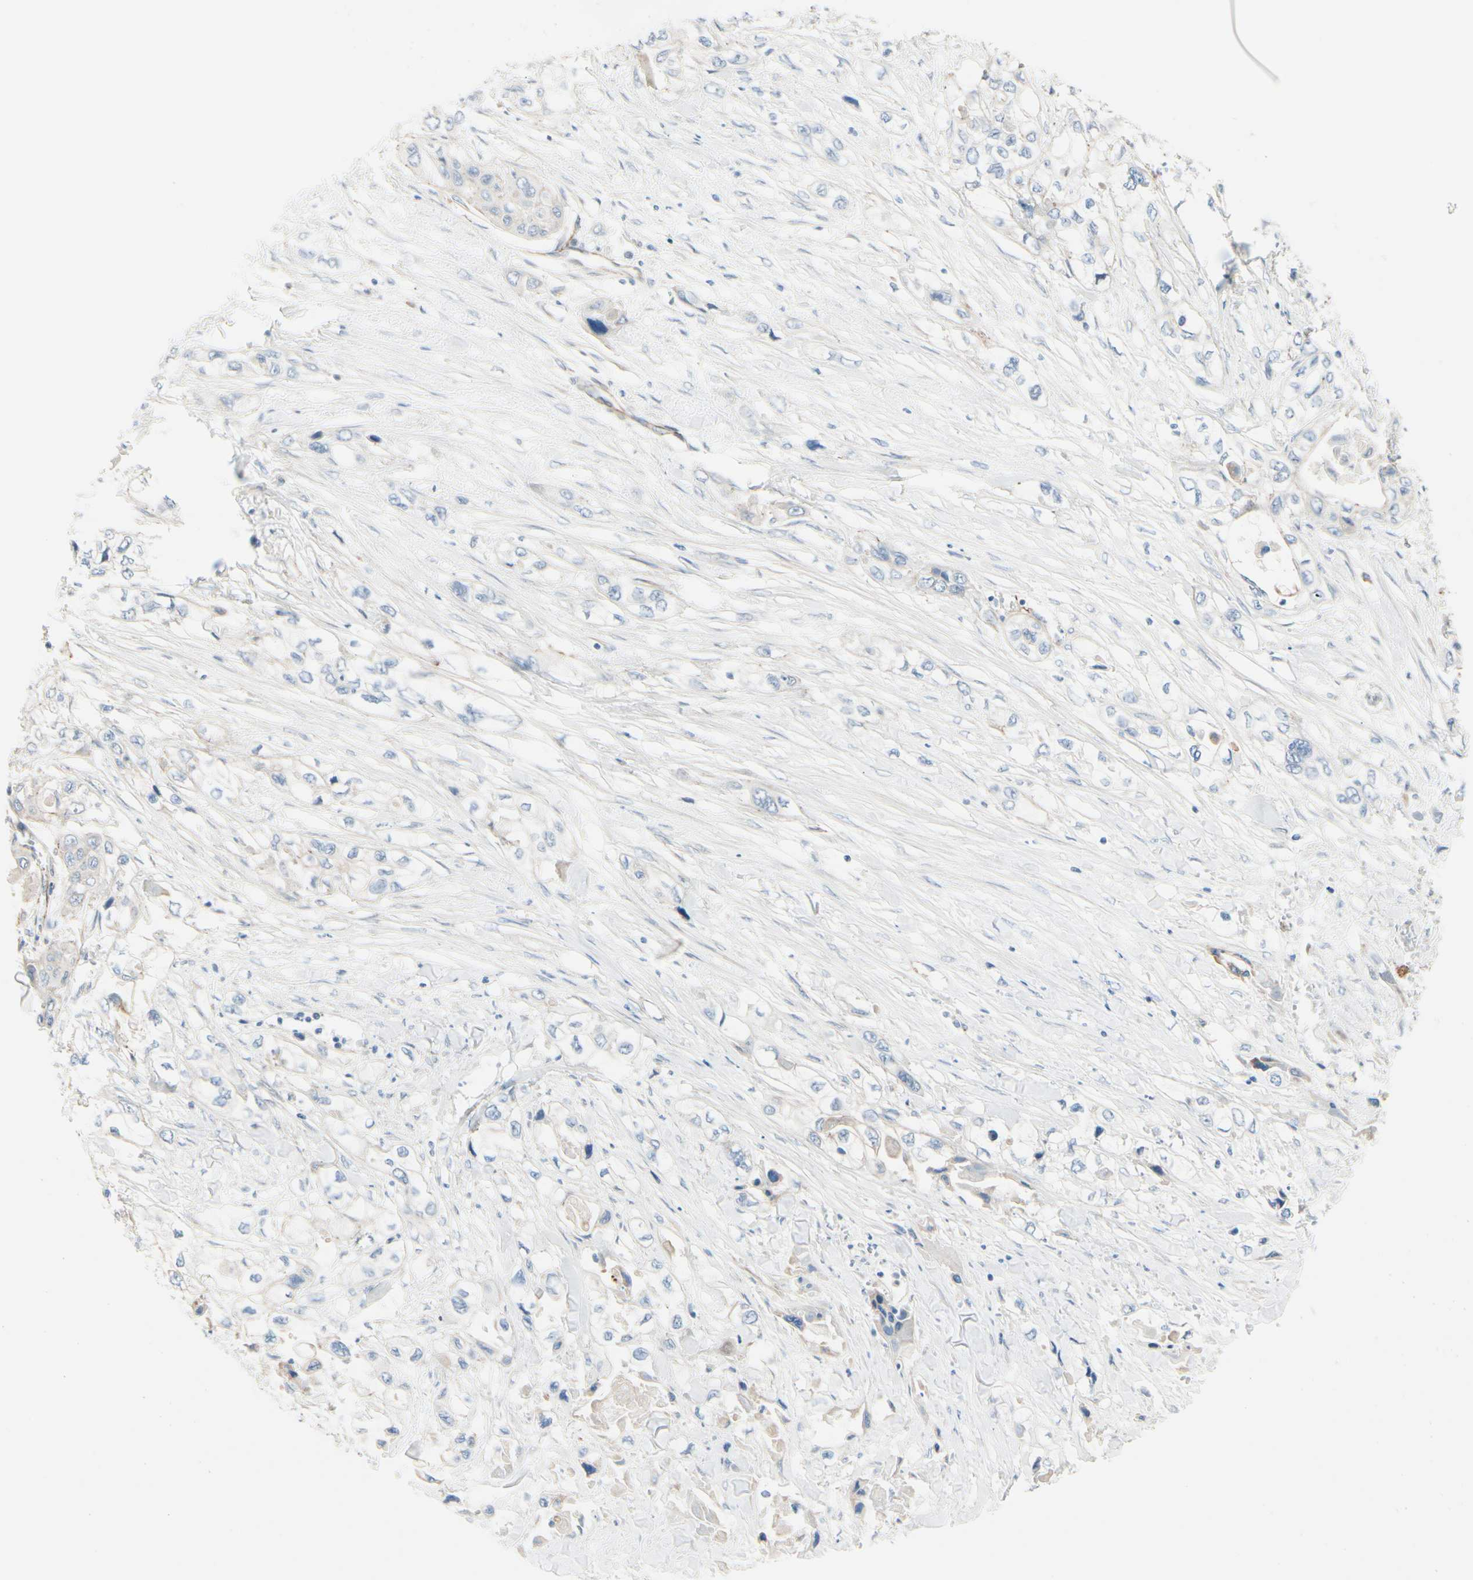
{"staining": {"intensity": "negative", "quantity": "none", "location": "none"}, "tissue": "pancreatic cancer", "cell_type": "Tumor cells", "image_type": "cancer", "snomed": [{"axis": "morphology", "description": "Adenocarcinoma, NOS"}, {"axis": "topography", "description": "Pancreas"}], "caption": "This is an immunohistochemistry (IHC) micrograph of human pancreatic adenocarcinoma. There is no positivity in tumor cells.", "gene": "TJP1", "patient": {"sex": "female", "age": 70}}